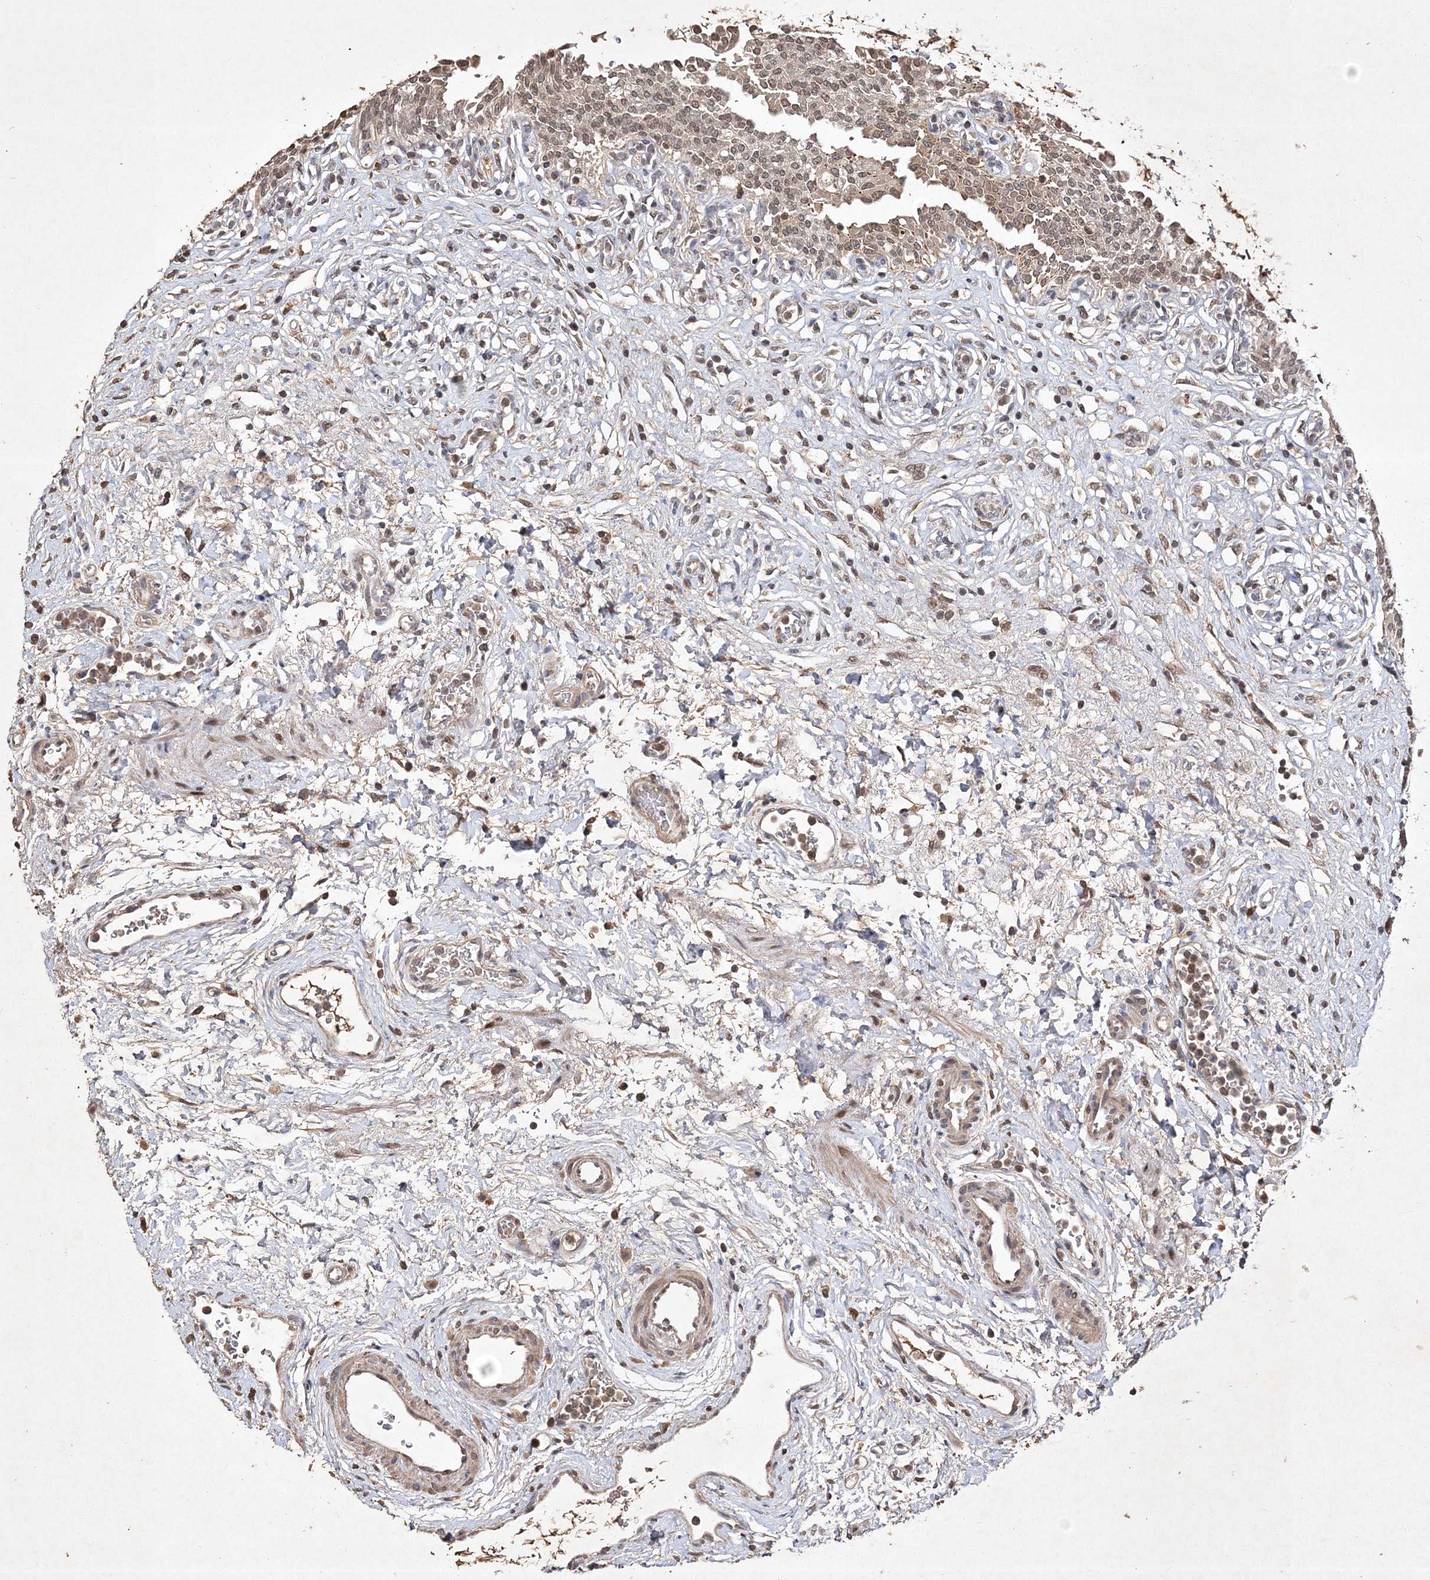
{"staining": {"intensity": "moderate", "quantity": ">75%", "location": "cytoplasmic/membranous,nuclear"}, "tissue": "urinary bladder", "cell_type": "Urothelial cells", "image_type": "normal", "snomed": [{"axis": "morphology", "description": "Urothelial carcinoma, High grade"}, {"axis": "topography", "description": "Urinary bladder"}], "caption": "Brown immunohistochemical staining in benign urinary bladder demonstrates moderate cytoplasmic/membranous,nuclear expression in approximately >75% of urothelial cells. The staining was performed using DAB (3,3'-diaminobenzidine), with brown indicating positive protein expression. Nuclei are stained blue with hematoxylin.", "gene": "C3orf38", "patient": {"sex": "male", "age": 46}}